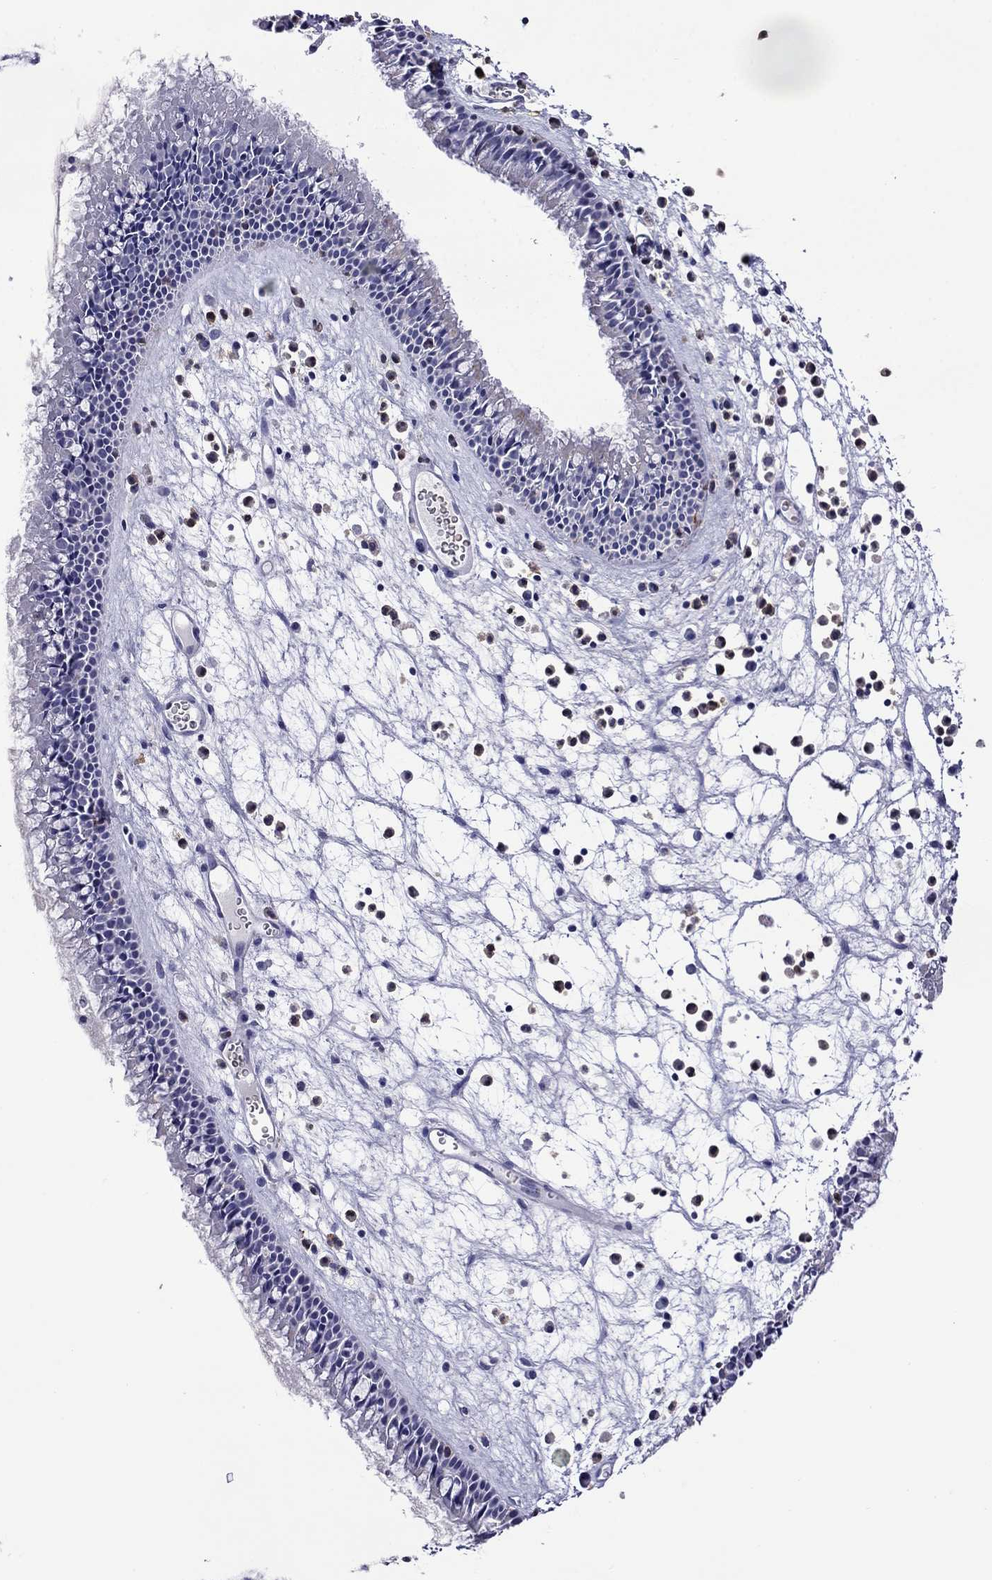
{"staining": {"intensity": "negative", "quantity": "none", "location": "none"}, "tissue": "nasopharynx", "cell_type": "Respiratory epithelial cells", "image_type": "normal", "snomed": [{"axis": "morphology", "description": "Normal tissue, NOS"}, {"axis": "topography", "description": "Nasopharynx"}], "caption": "Immunohistochemistry photomicrograph of benign nasopharynx: human nasopharynx stained with DAB (3,3'-diaminobenzidine) demonstrates no significant protein expression in respiratory epithelial cells.", "gene": "SCG2", "patient": {"sex": "female", "age": 47}}